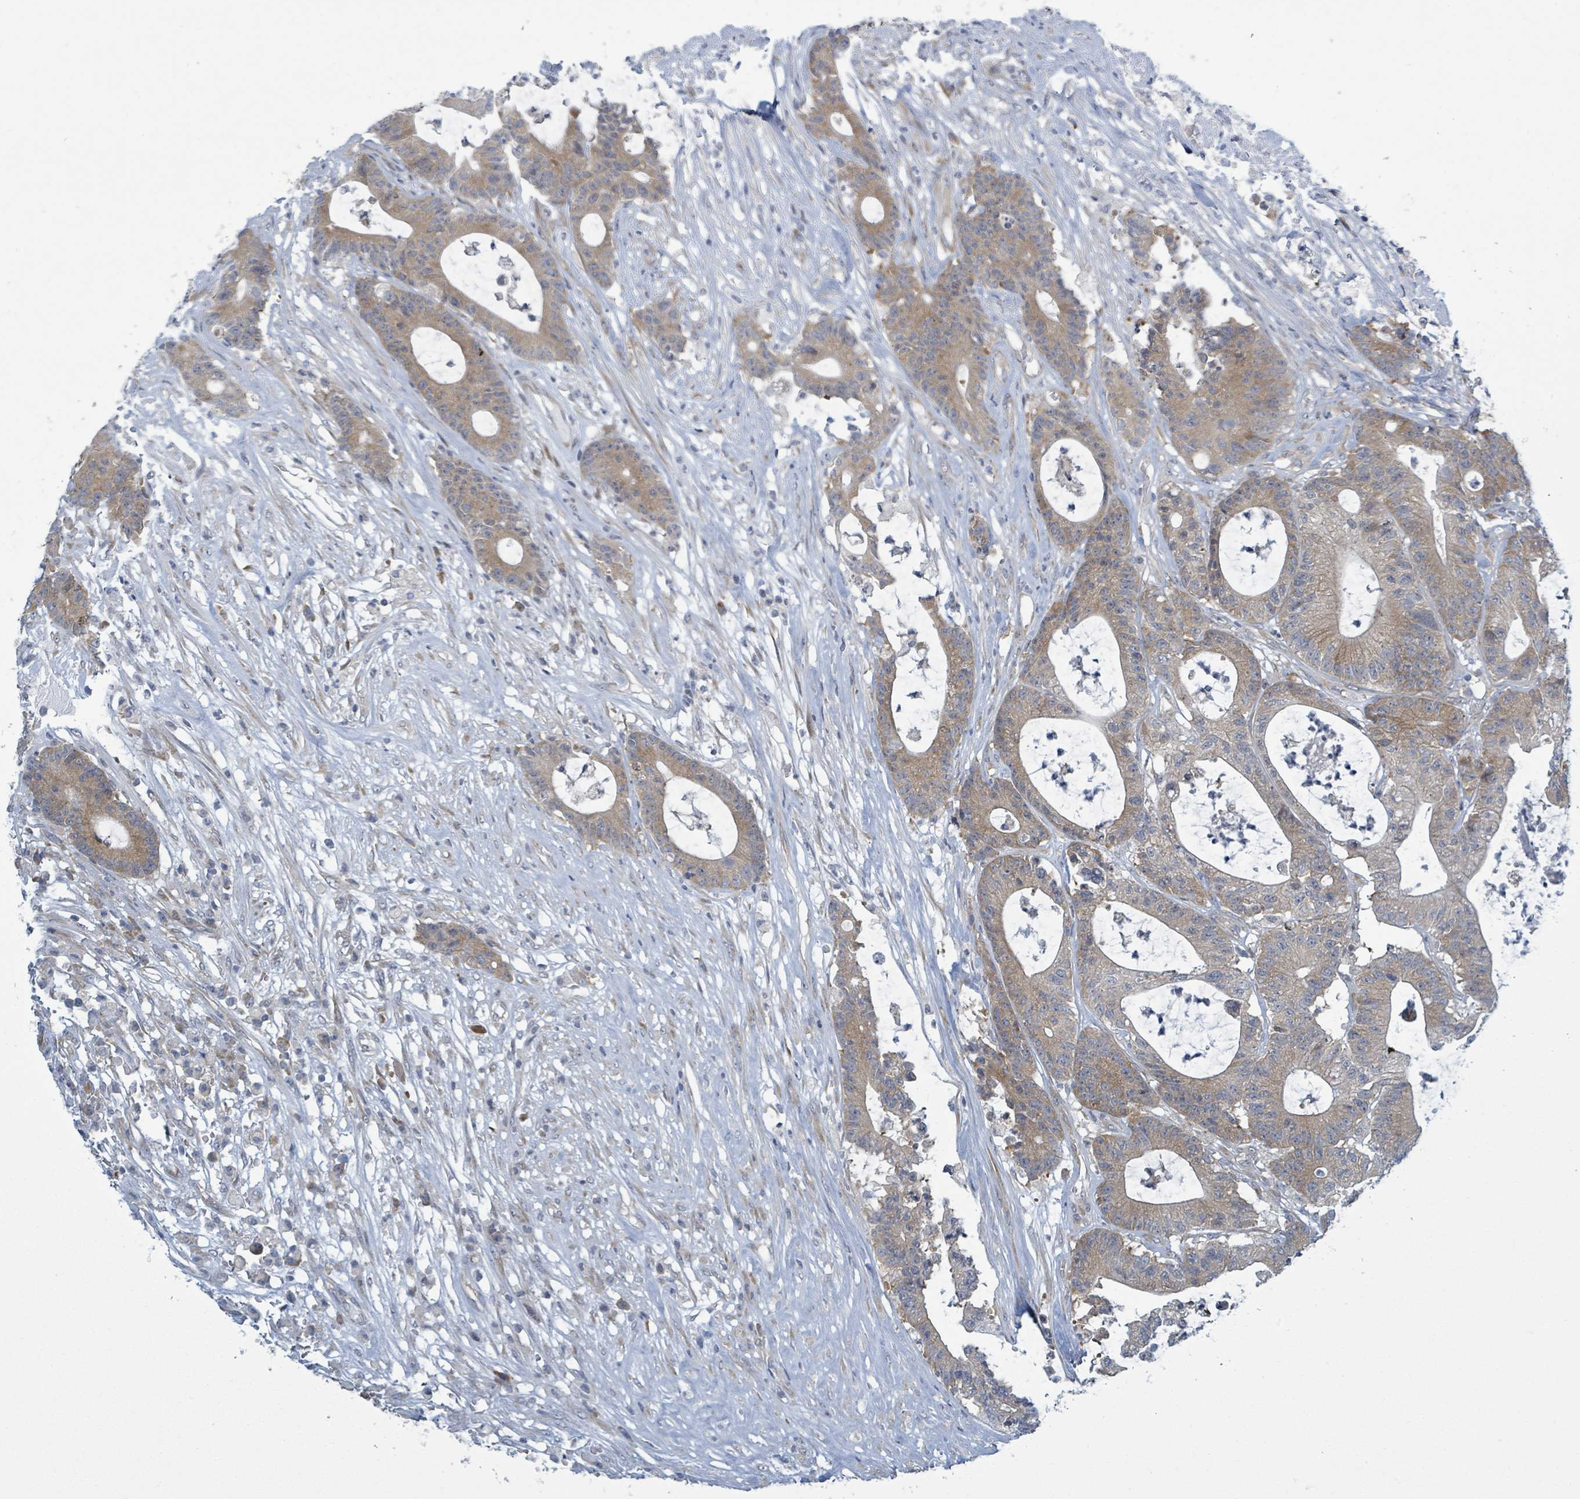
{"staining": {"intensity": "moderate", "quantity": ">75%", "location": "cytoplasmic/membranous"}, "tissue": "colorectal cancer", "cell_type": "Tumor cells", "image_type": "cancer", "snomed": [{"axis": "morphology", "description": "Adenocarcinoma, NOS"}, {"axis": "topography", "description": "Colon"}], "caption": "High-power microscopy captured an immunohistochemistry (IHC) histopathology image of colorectal cancer, revealing moderate cytoplasmic/membranous expression in about >75% of tumor cells.", "gene": "RPL32", "patient": {"sex": "female", "age": 84}}